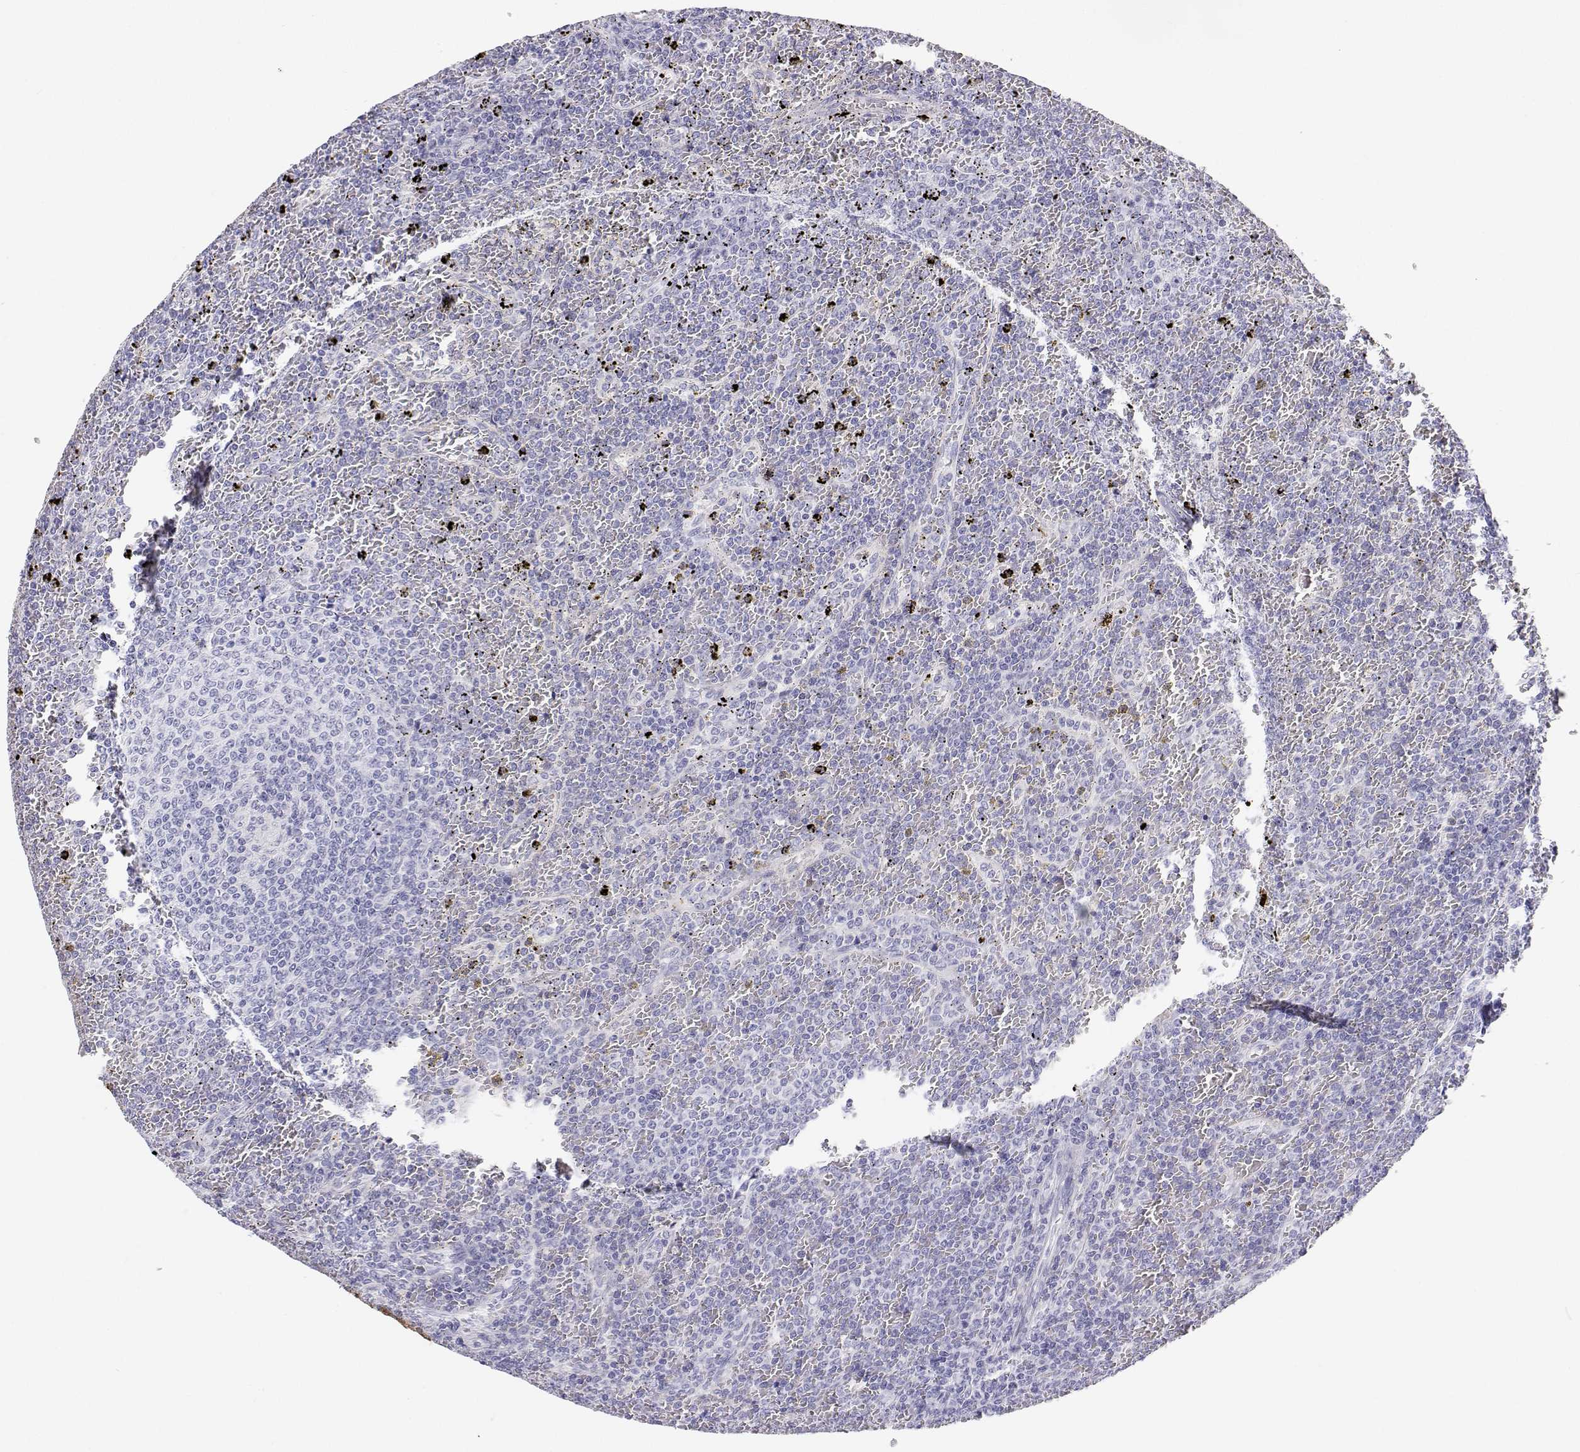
{"staining": {"intensity": "negative", "quantity": "none", "location": "none"}, "tissue": "lymphoma", "cell_type": "Tumor cells", "image_type": "cancer", "snomed": [{"axis": "morphology", "description": "Malignant lymphoma, non-Hodgkin's type, Low grade"}, {"axis": "topography", "description": "Spleen"}], "caption": "The micrograph demonstrates no staining of tumor cells in lymphoma.", "gene": "BHMT", "patient": {"sex": "female", "age": 77}}